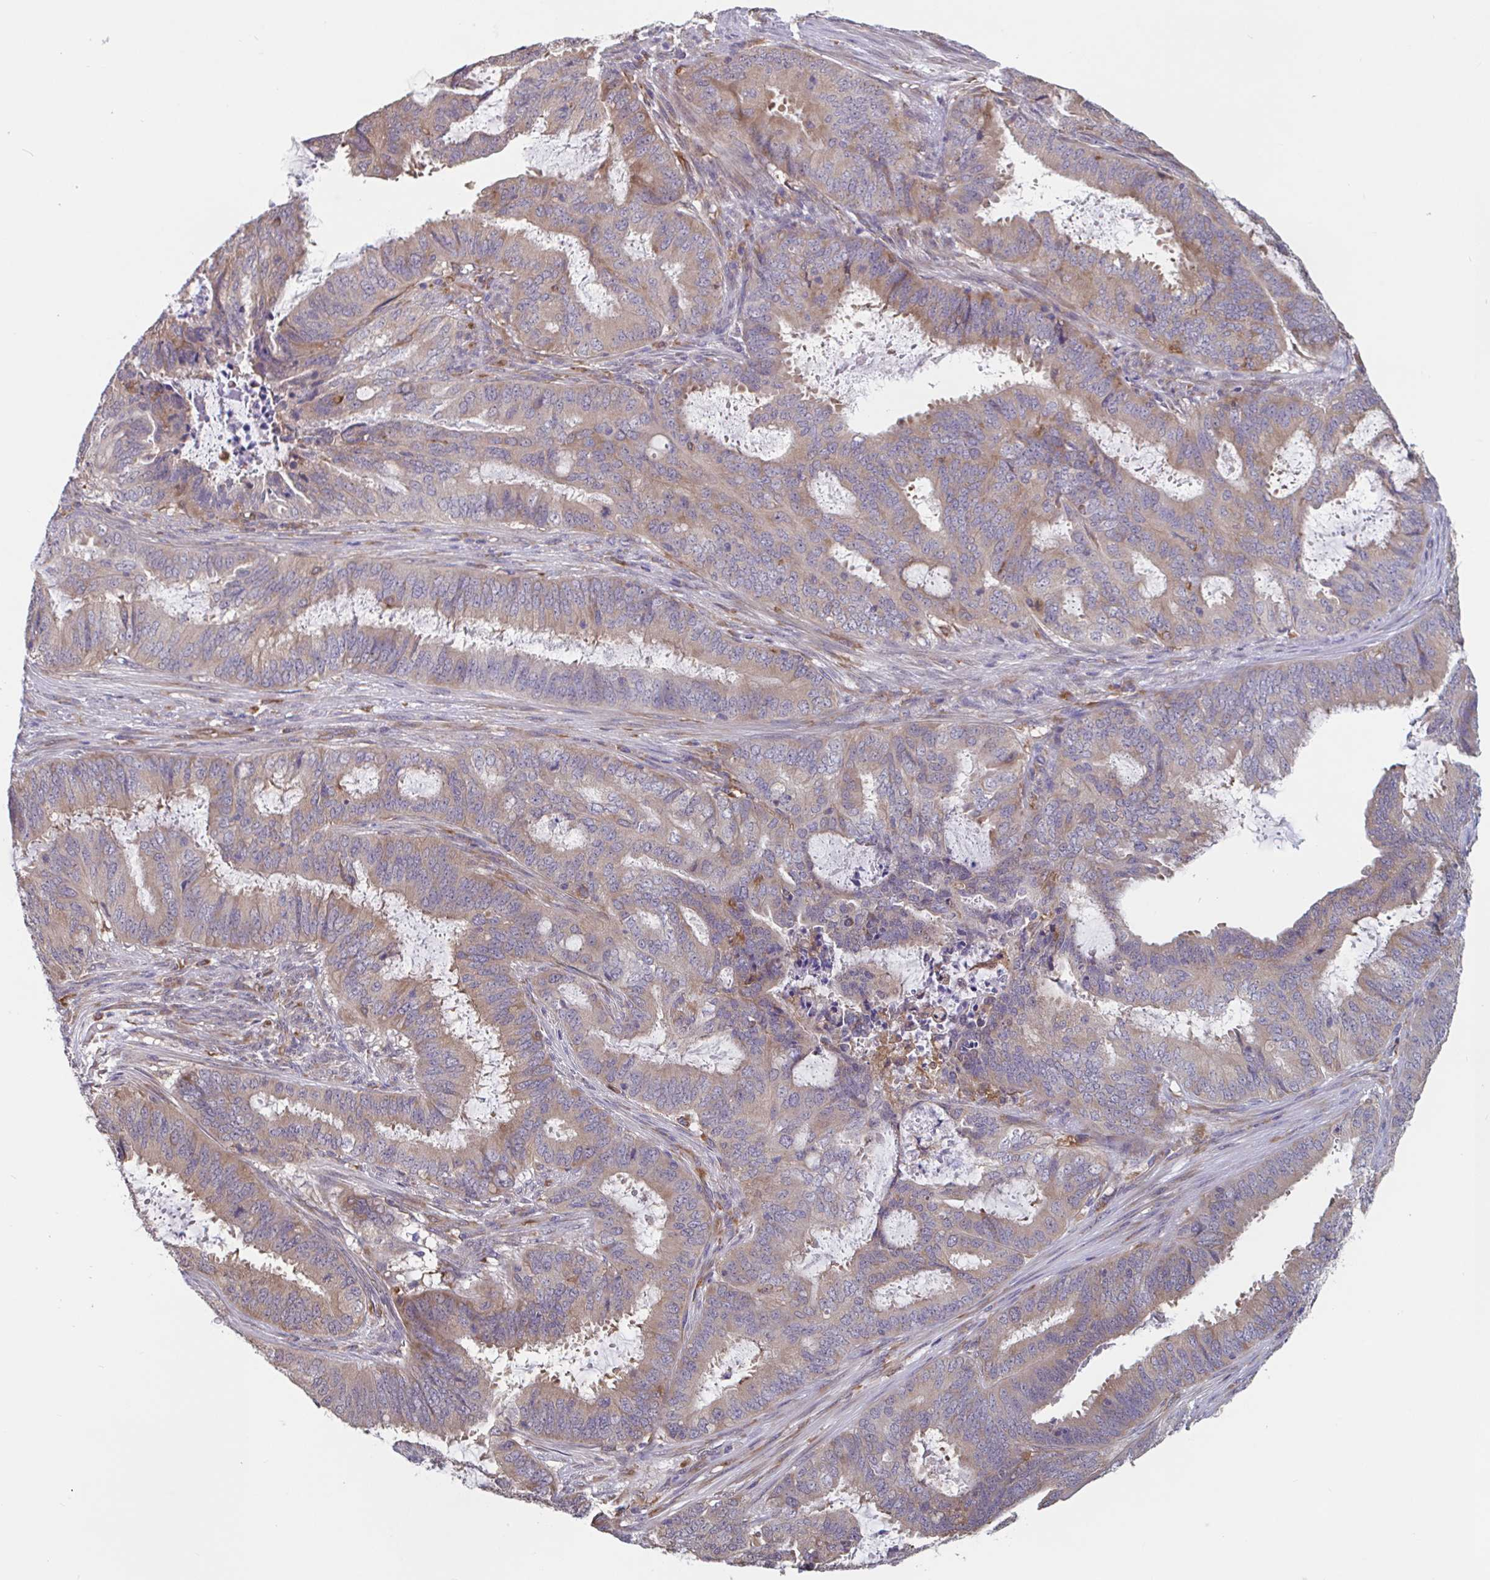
{"staining": {"intensity": "weak", "quantity": "25%-75%", "location": "cytoplasmic/membranous"}, "tissue": "endometrial cancer", "cell_type": "Tumor cells", "image_type": "cancer", "snomed": [{"axis": "morphology", "description": "Adenocarcinoma, NOS"}, {"axis": "topography", "description": "Endometrium"}], "caption": "DAB (3,3'-diaminobenzidine) immunohistochemical staining of endometrial cancer (adenocarcinoma) exhibits weak cytoplasmic/membranous protein positivity in about 25%-75% of tumor cells. The staining was performed using DAB (3,3'-diaminobenzidine) to visualize the protein expression in brown, while the nuclei were stained in blue with hematoxylin (Magnification: 20x).", "gene": "SNX8", "patient": {"sex": "female", "age": 51}}